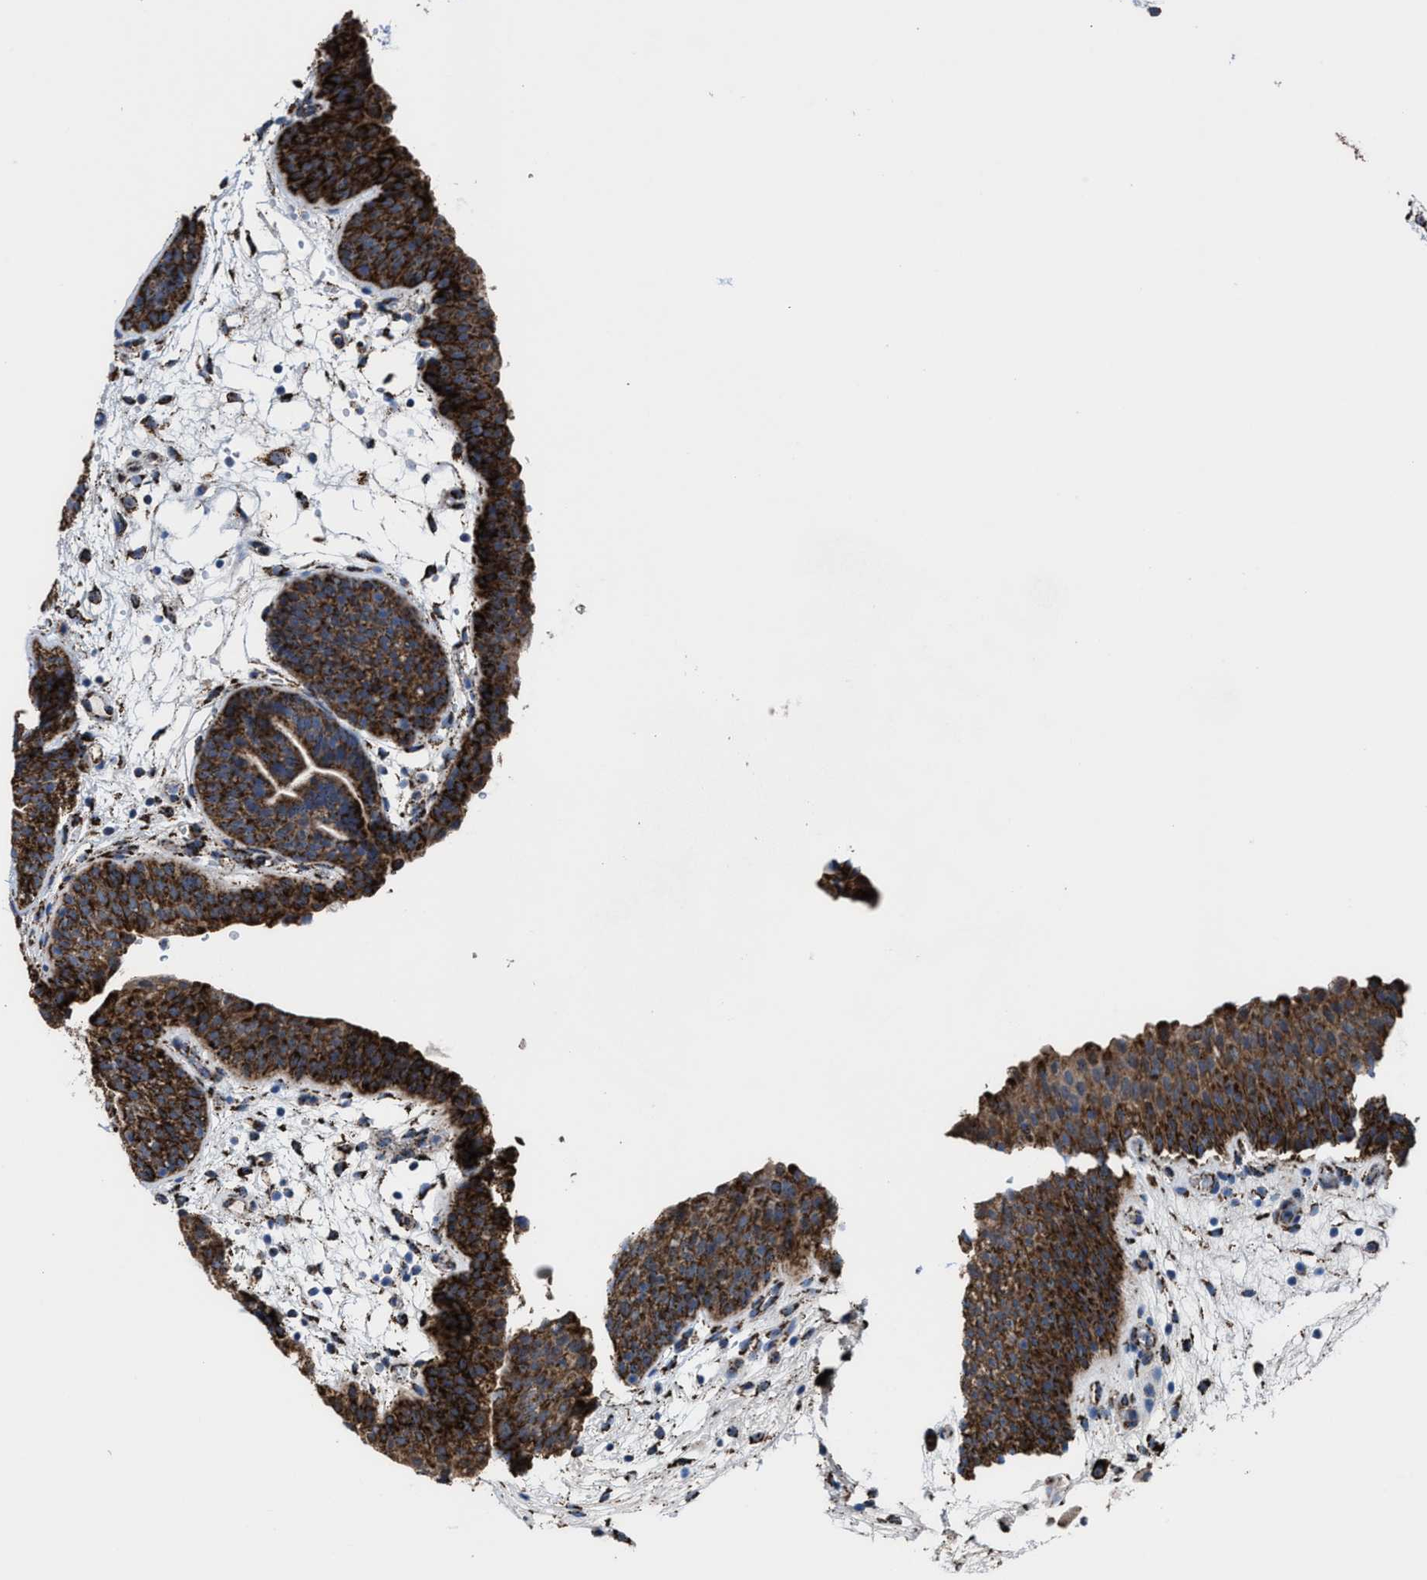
{"staining": {"intensity": "strong", "quantity": ">75%", "location": "cytoplasmic/membranous"}, "tissue": "urinary bladder", "cell_type": "Urothelial cells", "image_type": "normal", "snomed": [{"axis": "morphology", "description": "Normal tissue, NOS"}, {"axis": "topography", "description": "Urinary bladder"}], "caption": "Brown immunohistochemical staining in unremarkable urinary bladder reveals strong cytoplasmic/membranous expression in approximately >75% of urothelial cells. Using DAB (3,3'-diaminobenzidine) (brown) and hematoxylin (blue) stains, captured at high magnification using brightfield microscopy.", "gene": "ALDH1B1", "patient": {"sex": "male", "age": 37}}